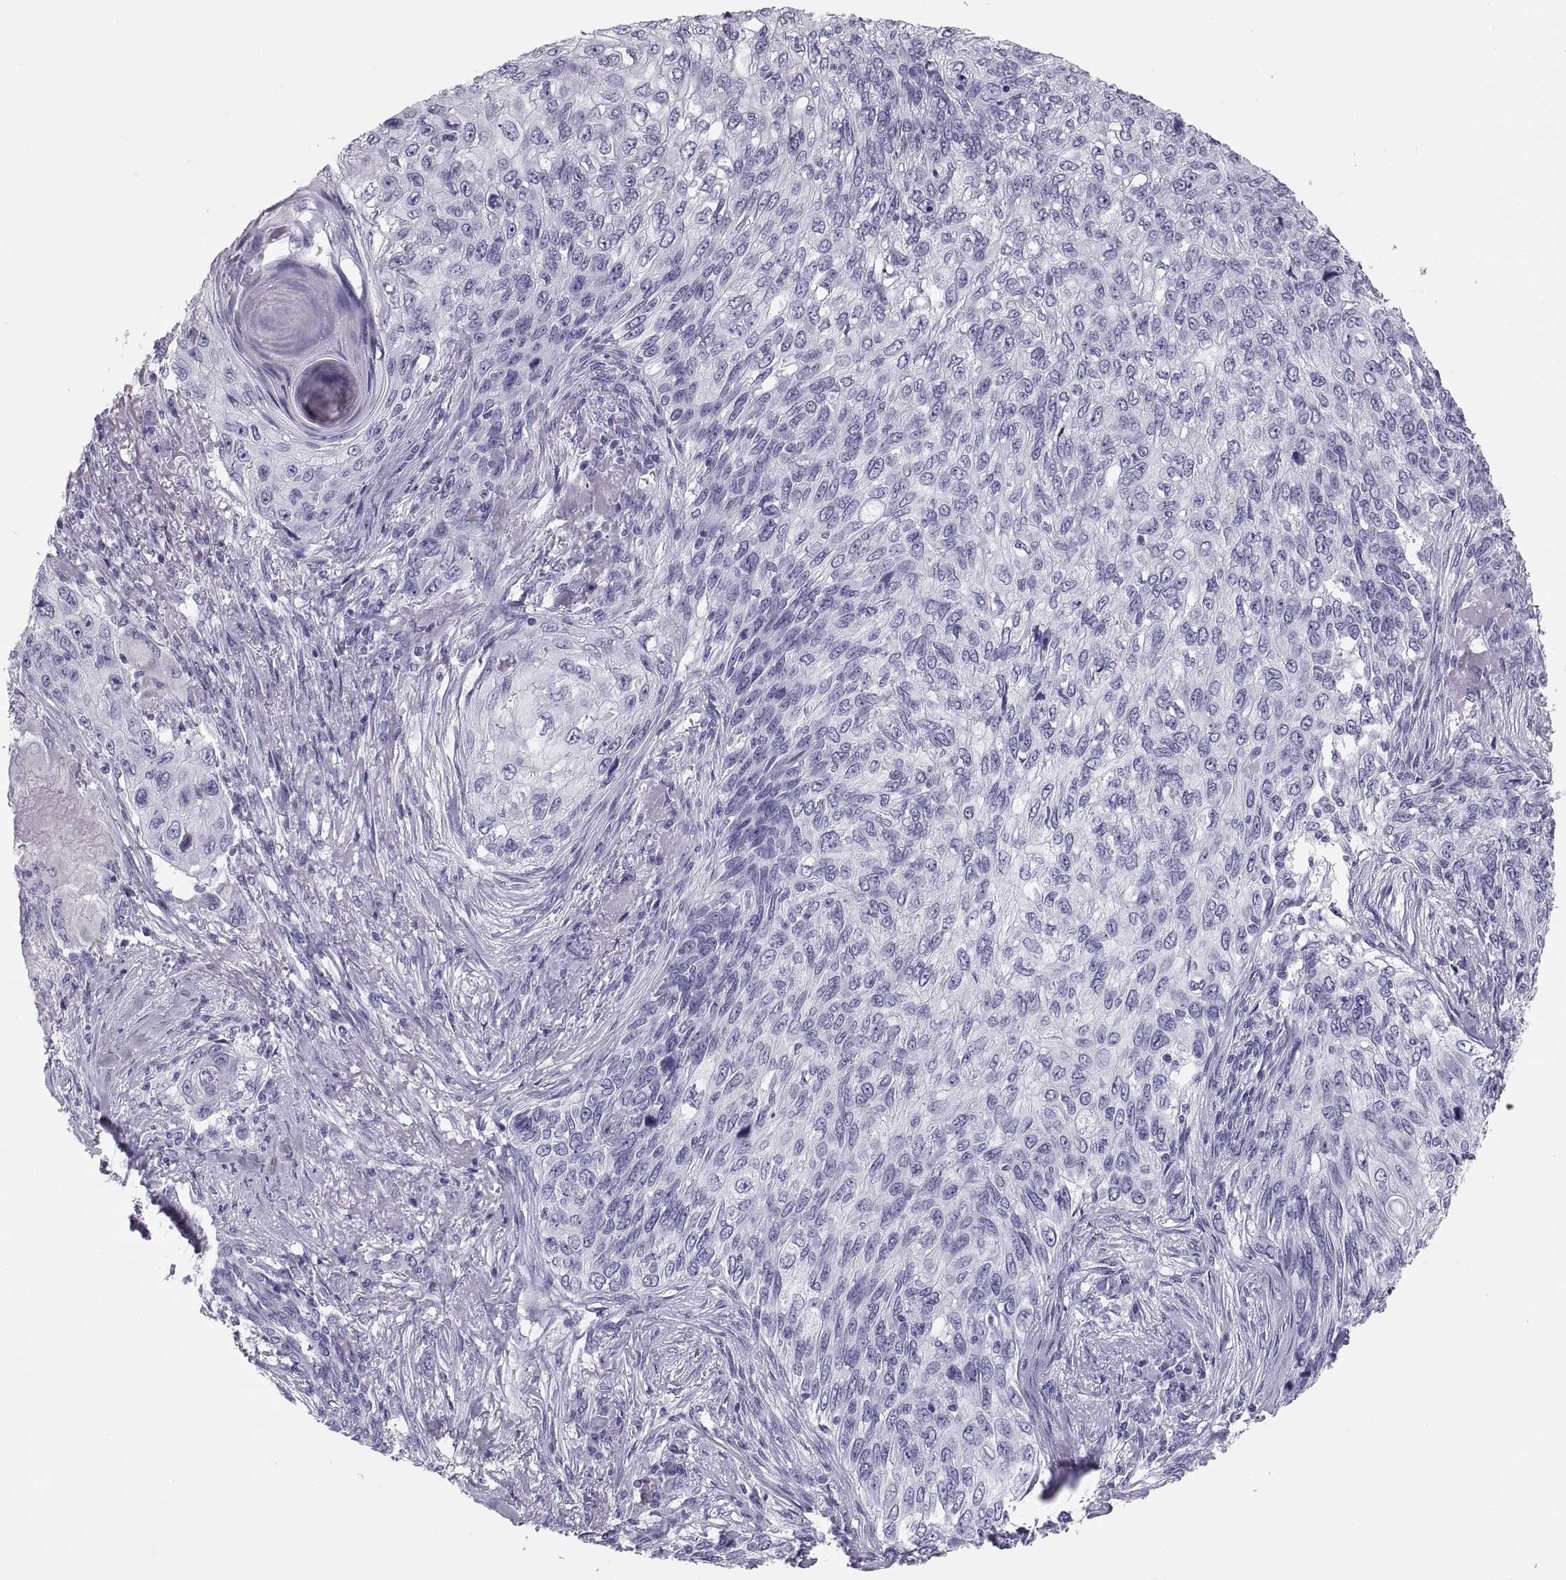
{"staining": {"intensity": "negative", "quantity": "none", "location": "none"}, "tissue": "skin cancer", "cell_type": "Tumor cells", "image_type": "cancer", "snomed": [{"axis": "morphology", "description": "Squamous cell carcinoma, NOS"}, {"axis": "topography", "description": "Skin"}], "caption": "Protein analysis of squamous cell carcinoma (skin) displays no significant expression in tumor cells. (Brightfield microscopy of DAB (3,3'-diaminobenzidine) IHC at high magnification).", "gene": "PAX2", "patient": {"sex": "male", "age": 92}}